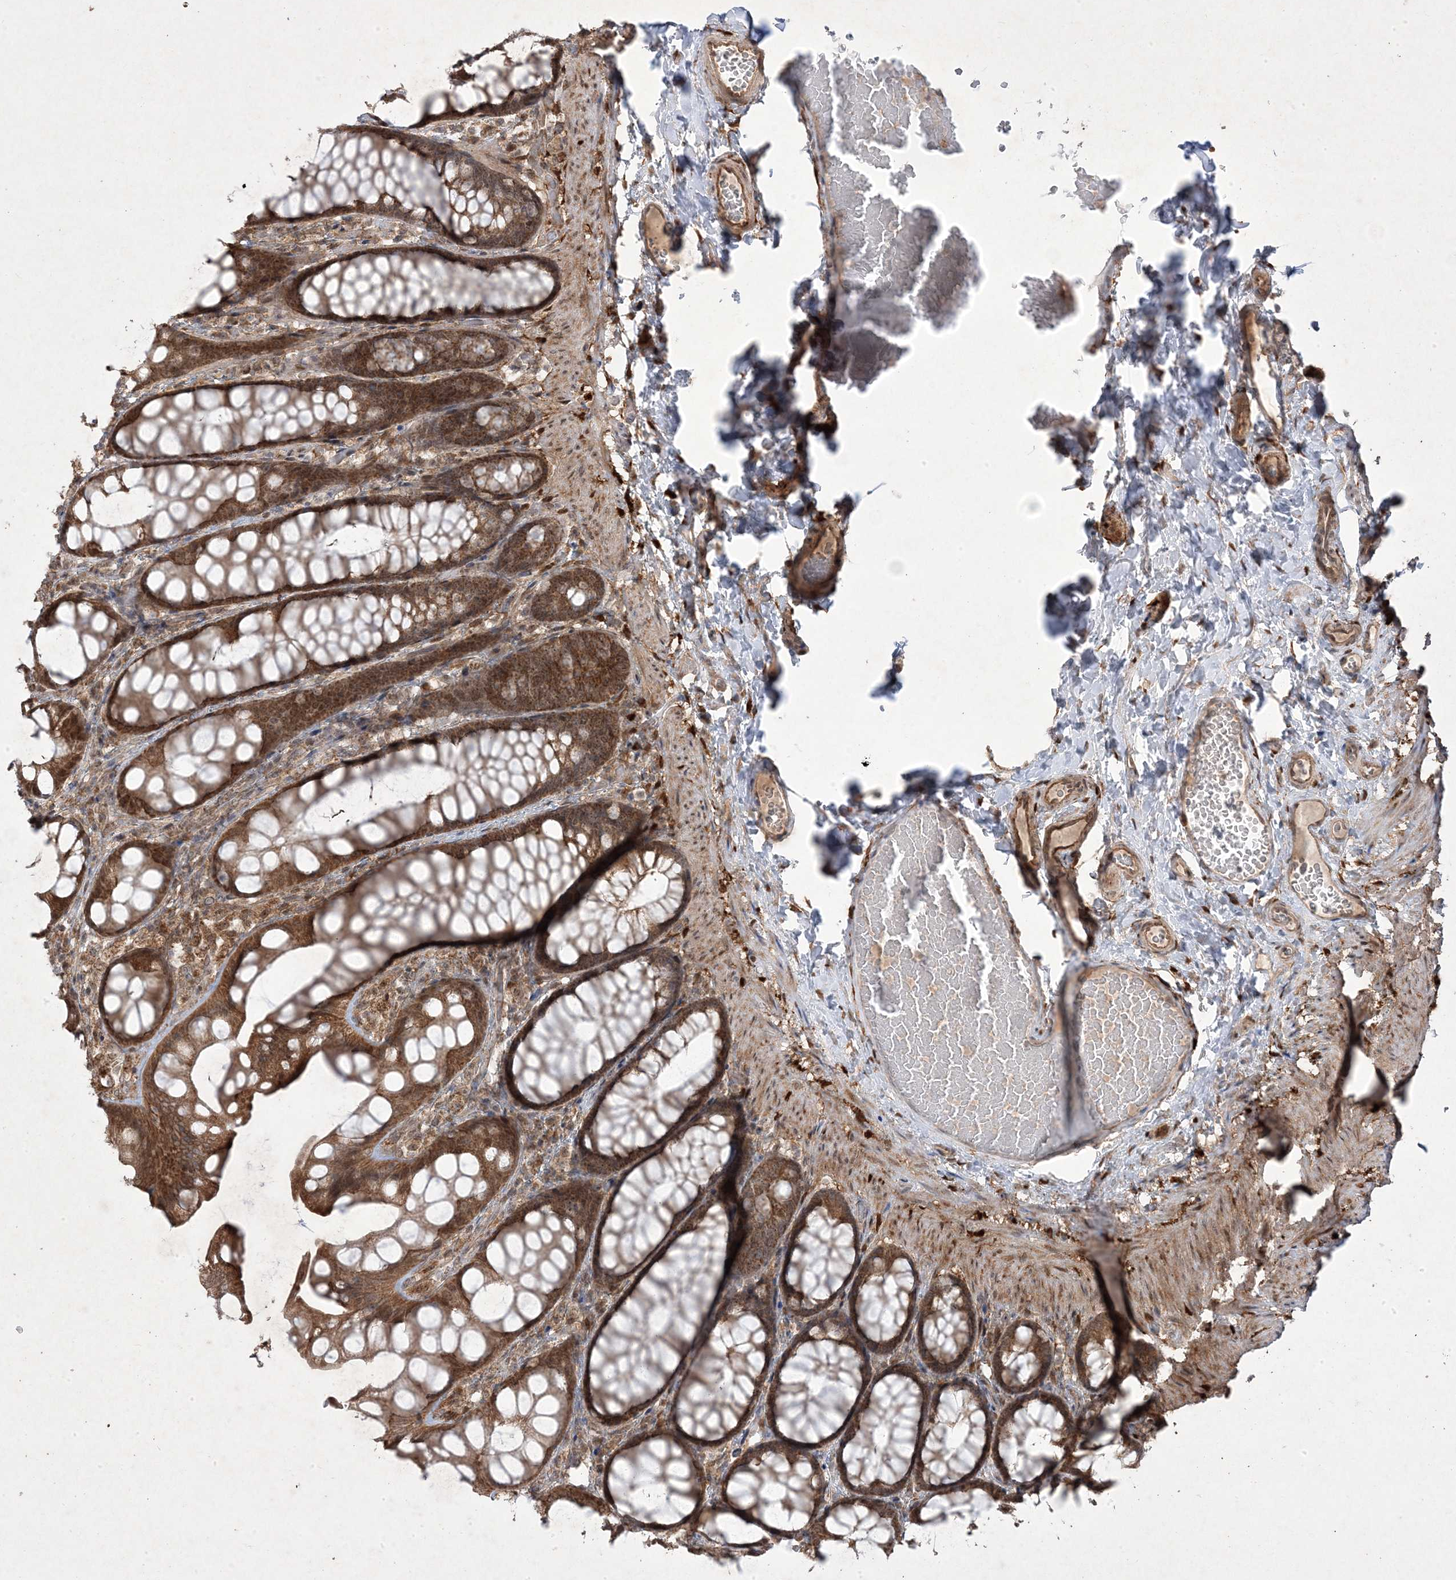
{"staining": {"intensity": "moderate", "quantity": ">75%", "location": "cytoplasmic/membranous"}, "tissue": "colon", "cell_type": "Endothelial cells", "image_type": "normal", "snomed": [{"axis": "morphology", "description": "Normal tissue, NOS"}, {"axis": "topography", "description": "Colon"}], "caption": "This histopathology image demonstrates unremarkable colon stained with immunohistochemistry (IHC) to label a protein in brown. The cytoplasmic/membranous of endothelial cells show moderate positivity for the protein. Nuclei are counter-stained blue.", "gene": "PLEKHM2", "patient": {"sex": "male", "age": 47}}